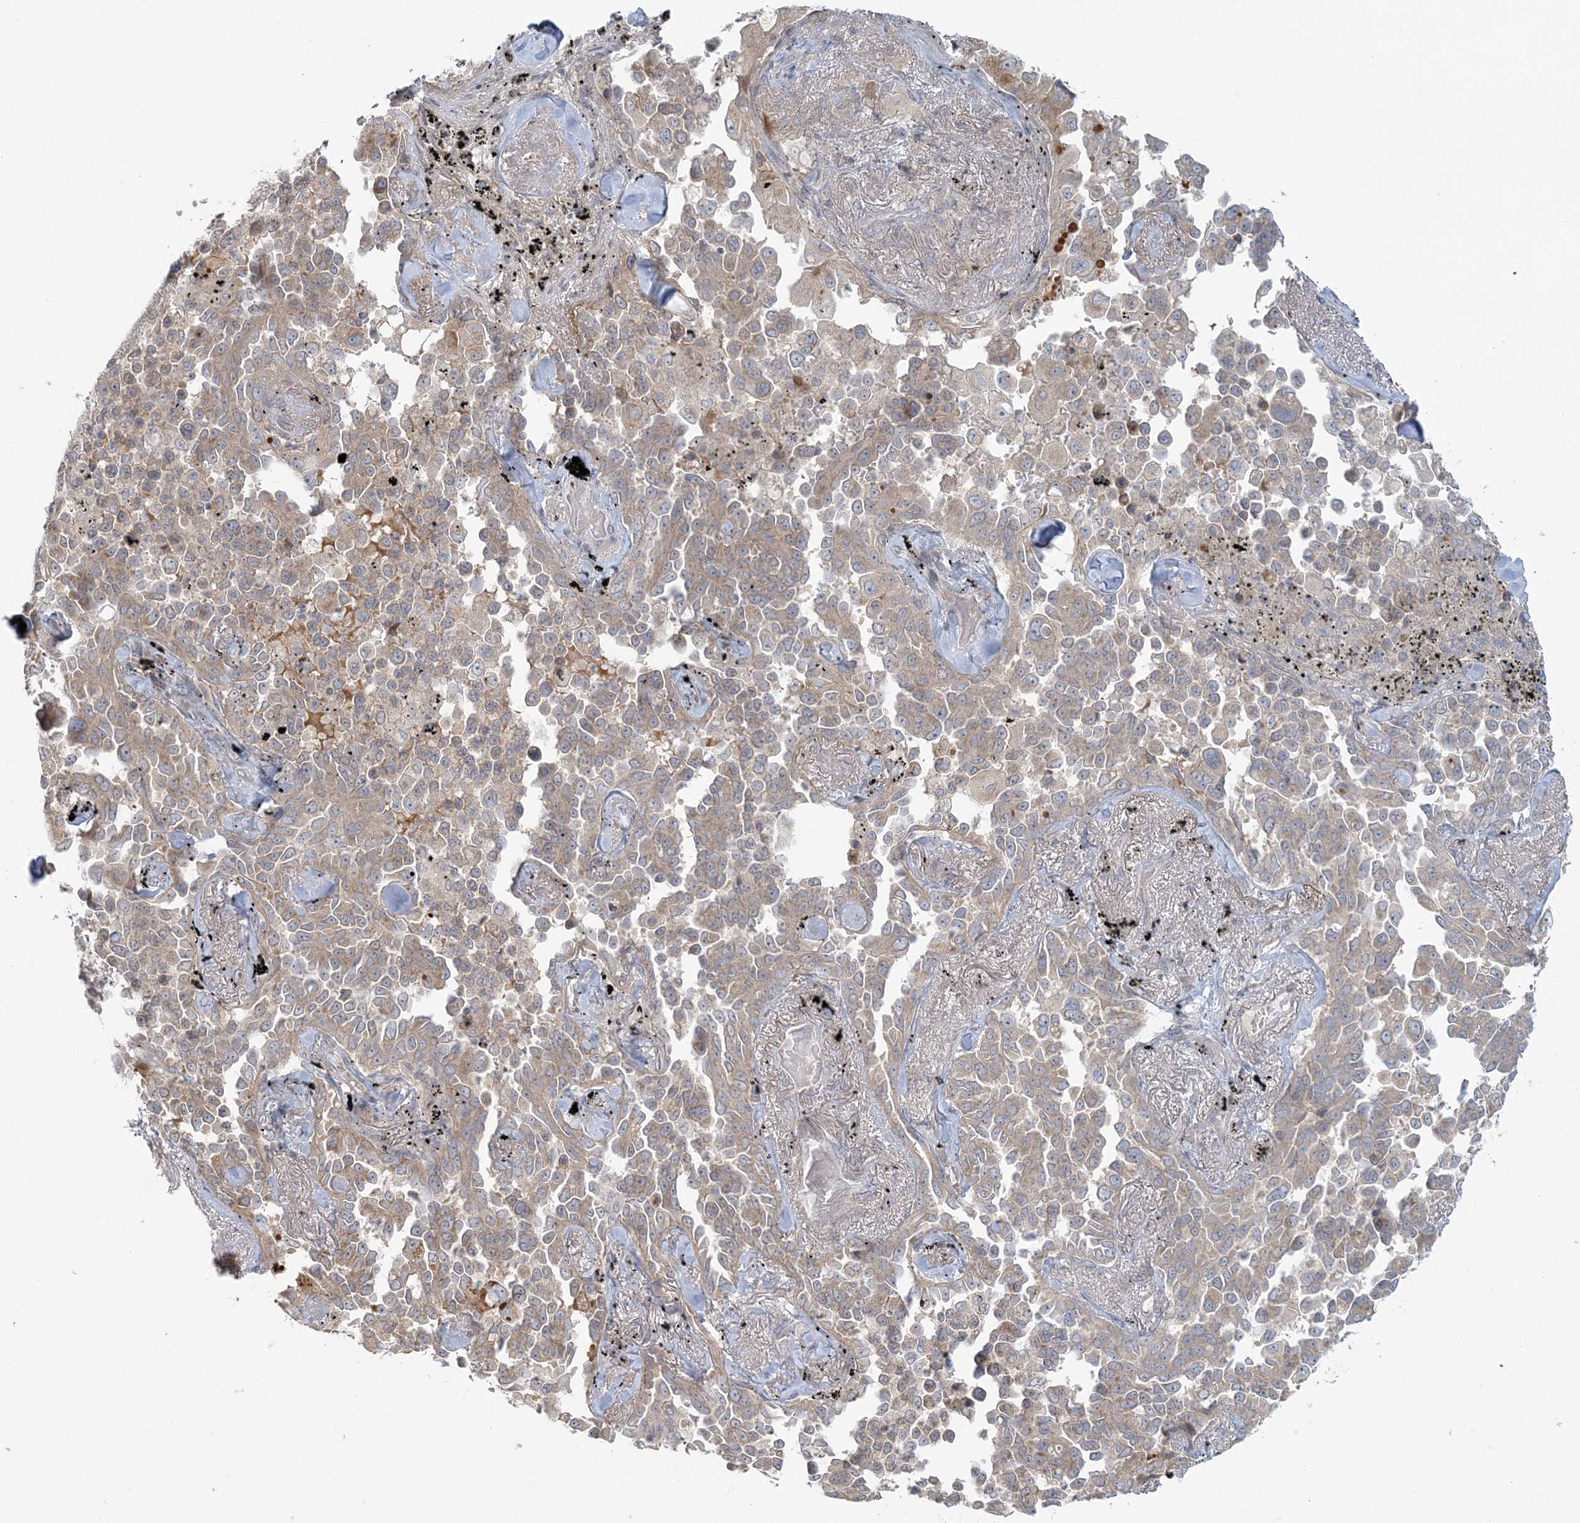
{"staining": {"intensity": "weak", "quantity": "25%-75%", "location": "cytoplasmic/membranous"}, "tissue": "lung cancer", "cell_type": "Tumor cells", "image_type": "cancer", "snomed": [{"axis": "morphology", "description": "Adenocarcinoma, NOS"}, {"axis": "topography", "description": "Lung"}], "caption": "IHC micrograph of human lung cancer (adenocarcinoma) stained for a protein (brown), which displays low levels of weak cytoplasmic/membranous positivity in approximately 25%-75% of tumor cells.", "gene": "BLTP3A", "patient": {"sex": "female", "age": 67}}